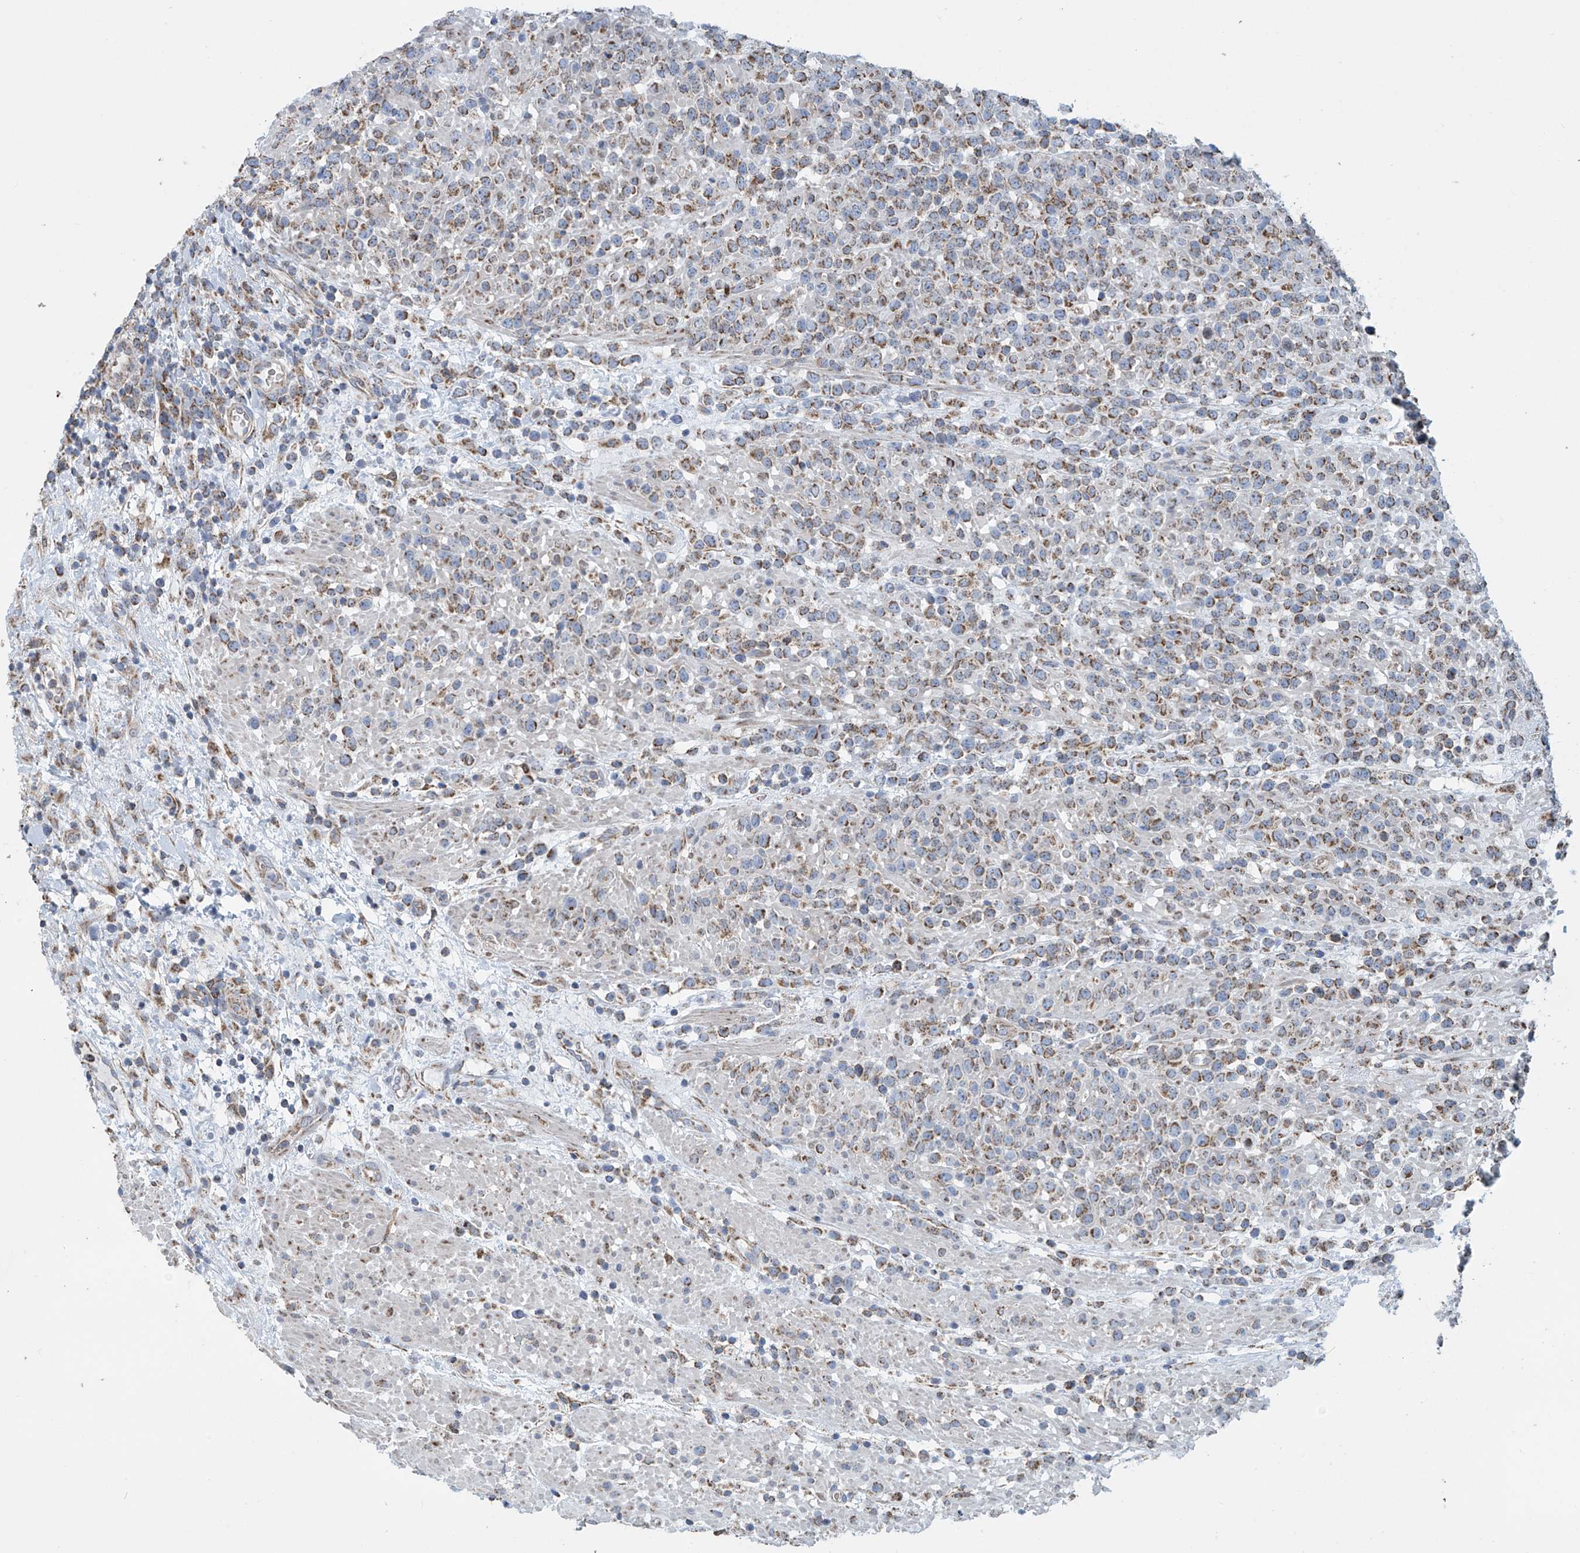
{"staining": {"intensity": "moderate", "quantity": ">75%", "location": "cytoplasmic/membranous"}, "tissue": "lymphoma", "cell_type": "Tumor cells", "image_type": "cancer", "snomed": [{"axis": "morphology", "description": "Malignant lymphoma, non-Hodgkin's type, High grade"}, {"axis": "topography", "description": "Colon"}], "caption": "Immunohistochemical staining of lymphoma reveals moderate cytoplasmic/membranous protein expression in about >75% of tumor cells. (Stains: DAB in brown, nuclei in blue, Microscopy: brightfield microscopy at high magnification).", "gene": "COMMD1", "patient": {"sex": "female", "age": 53}}